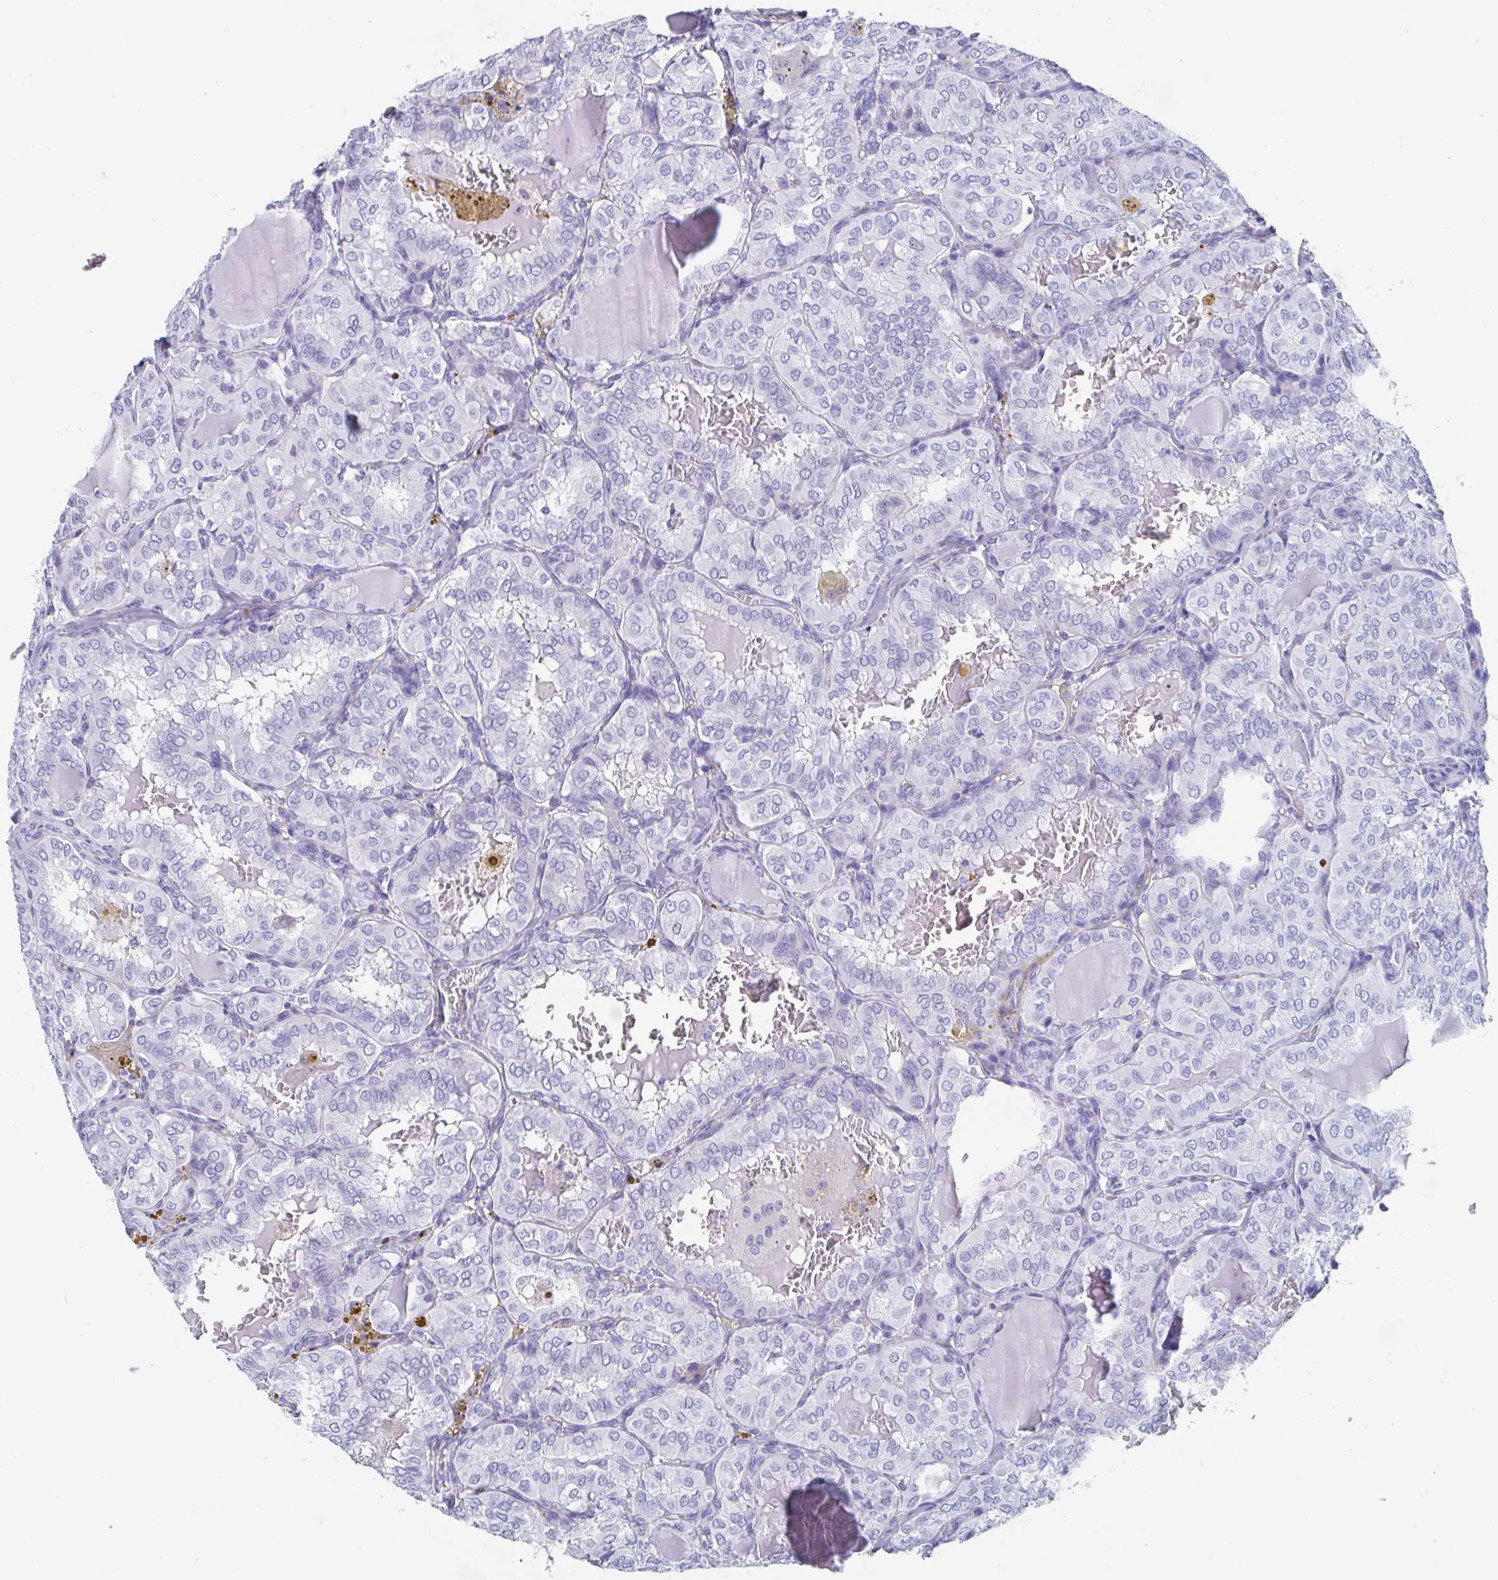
{"staining": {"intensity": "negative", "quantity": "none", "location": "none"}, "tissue": "thyroid cancer", "cell_type": "Tumor cells", "image_type": "cancer", "snomed": [{"axis": "morphology", "description": "Papillary adenocarcinoma, NOS"}, {"axis": "topography", "description": "Thyroid gland"}], "caption": "Immunohistochemistry (IHC) micrograph of human thyroid papillary adenocarcinoma stained for a protein (brown), which demonstrates no positivity in tumor cells.", "gene": "C10orf53", "patient": {"sex": "male", "age": 20}}